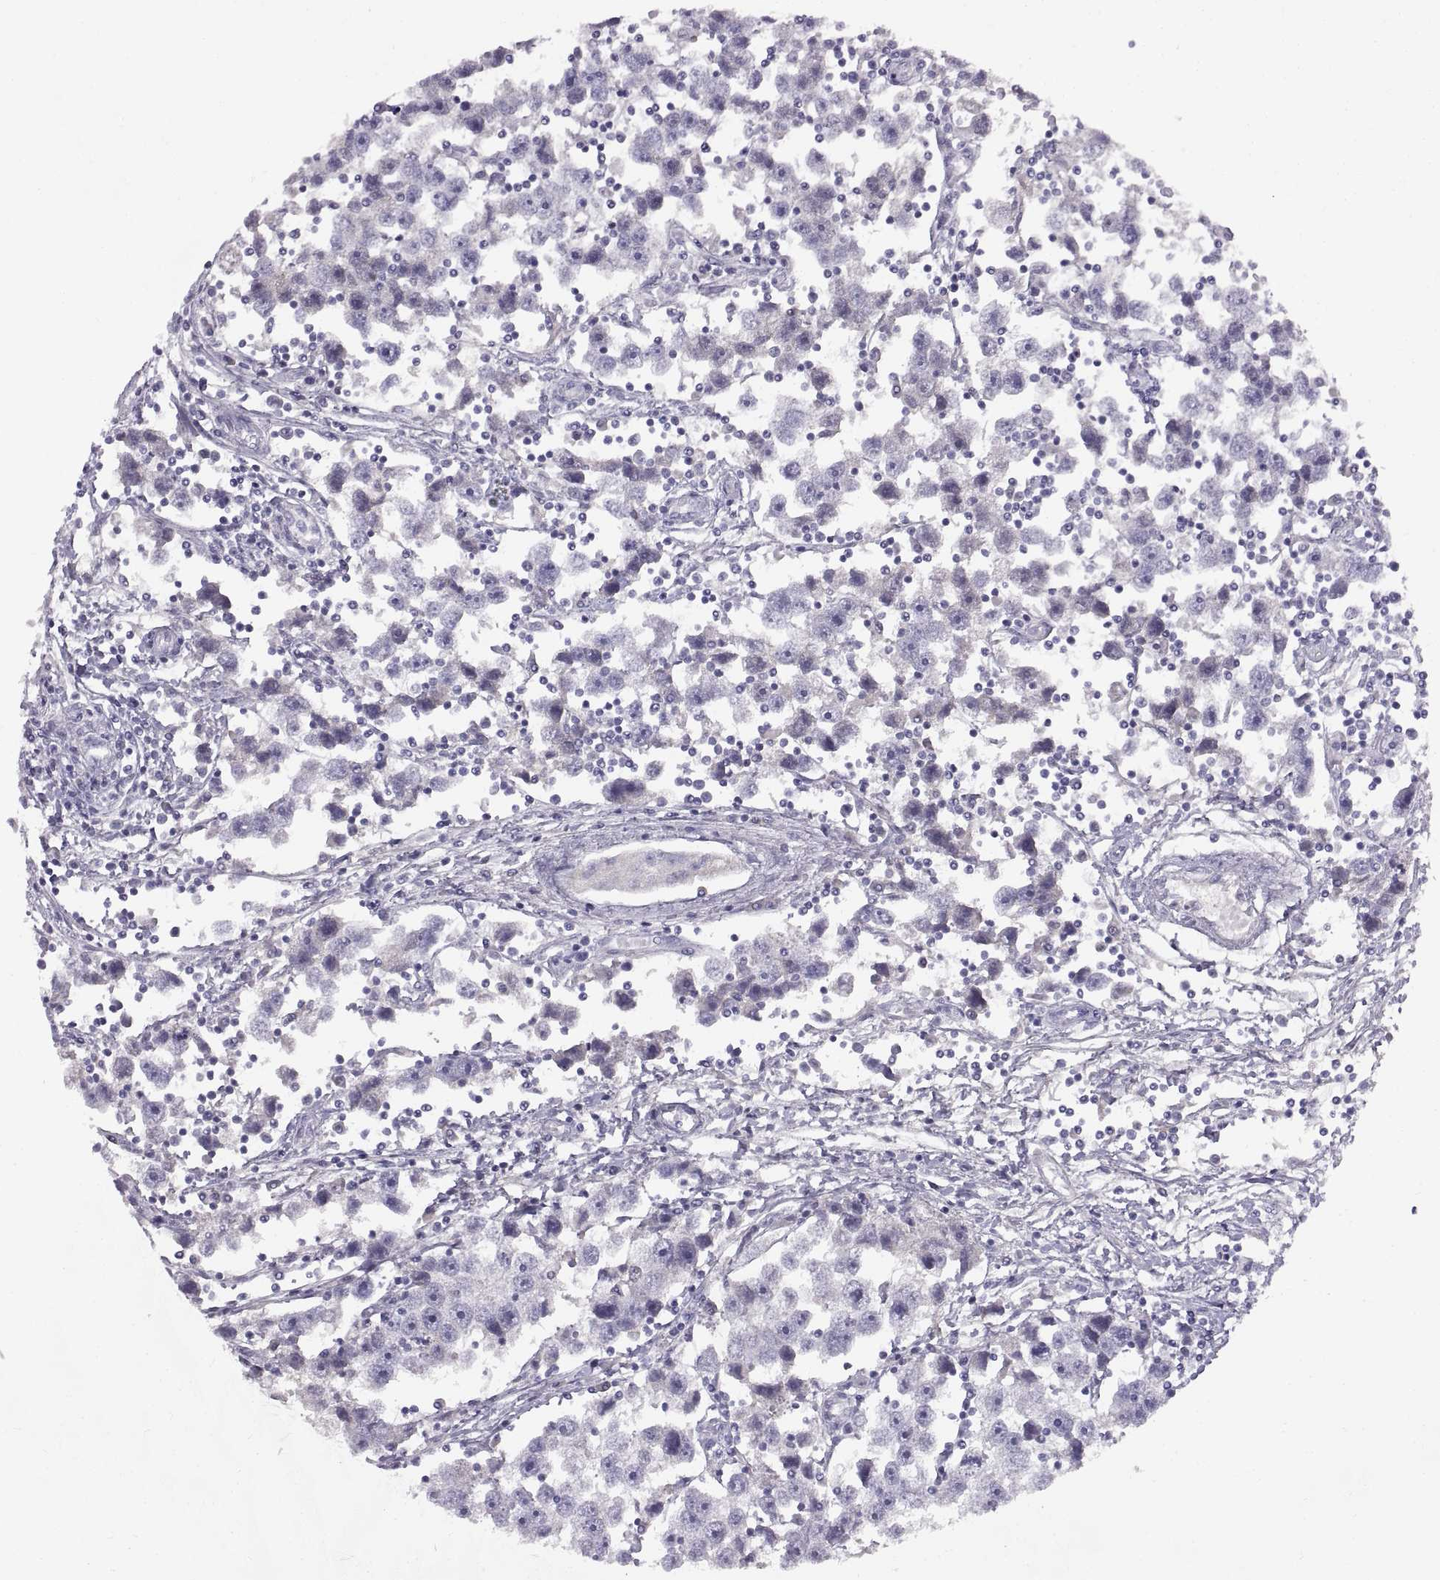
{"staining": {"intensity": "negative", "quantity": "none", "location": "none"}, "tissue": "testis cancer", "cell_type": "Tumor cells", "image_type": "cancer", "snomed": [{"axis": "morphology", "description": "Seminoma, NOS"}, {"axis": "topography", "description": "Testis"}], "caption": "DAB immunohistochemical staining of testis seminoma shows no significant staining in tumor cells. (DAB (3,3'-diaminobenzidine) immunohistochemistry (IHC), high magnification).", "gene": "ADAM32", "patient": {"sex": "male", "age": 30}}